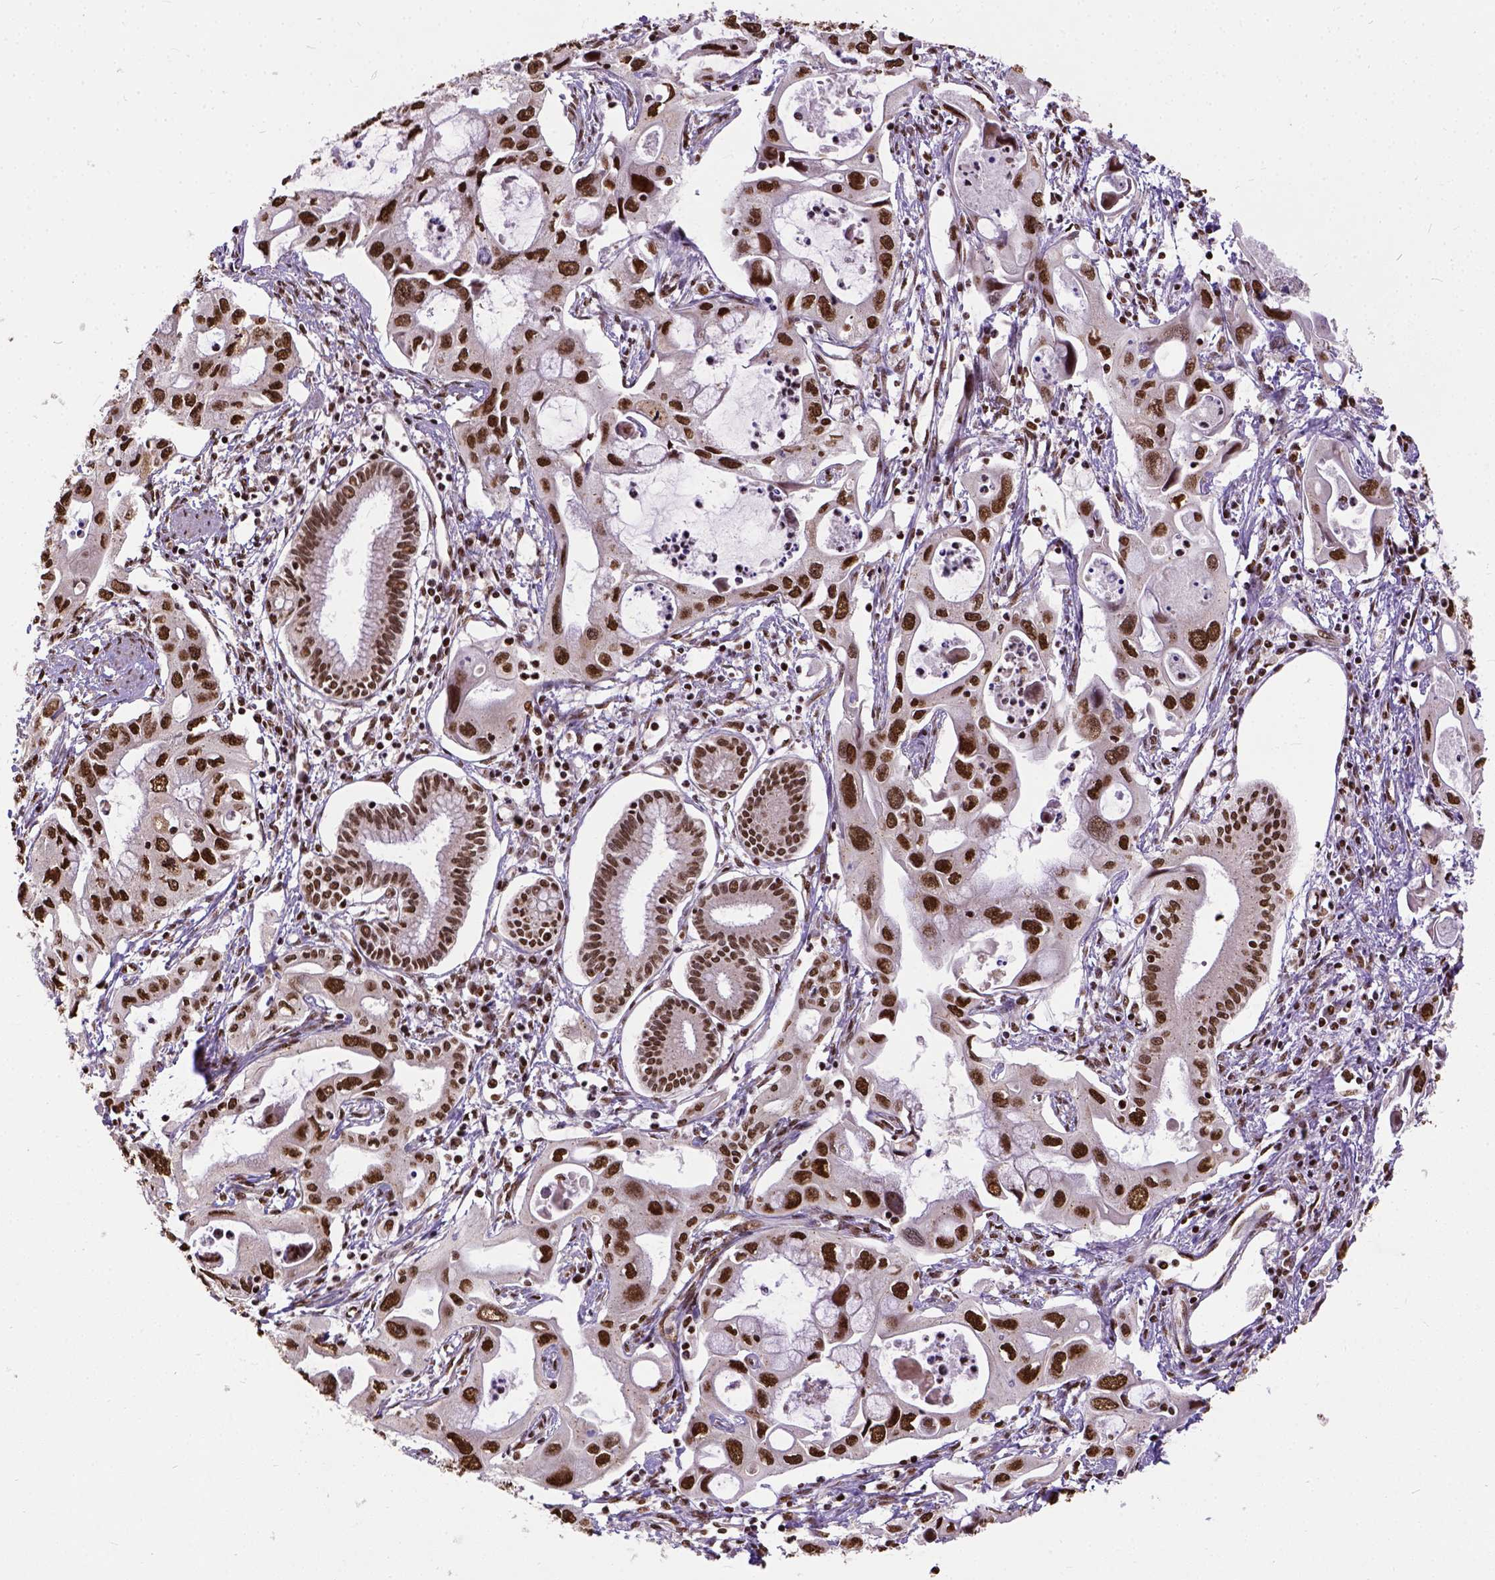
{"staining": {"intensity": "strong", "quantity": ">75%", "location": "nuclear"}, "tissue": "pancreatic cancer", "cell_type": "Tumor cells", "image_type": "cancer", "snomed": [{"axis": "morphology", "description": "Adenocarcinoma, NOS"}, {"axis": "topography", "description": "Pancreas"}], "caption": "Pancreatic cancer was stained to show a protein in brown. There is high levels of strong nuclear staining in approximately >75% of tumor cells.", "gene": "NACC1", "patient": {"sex": "male", "age": 60}}